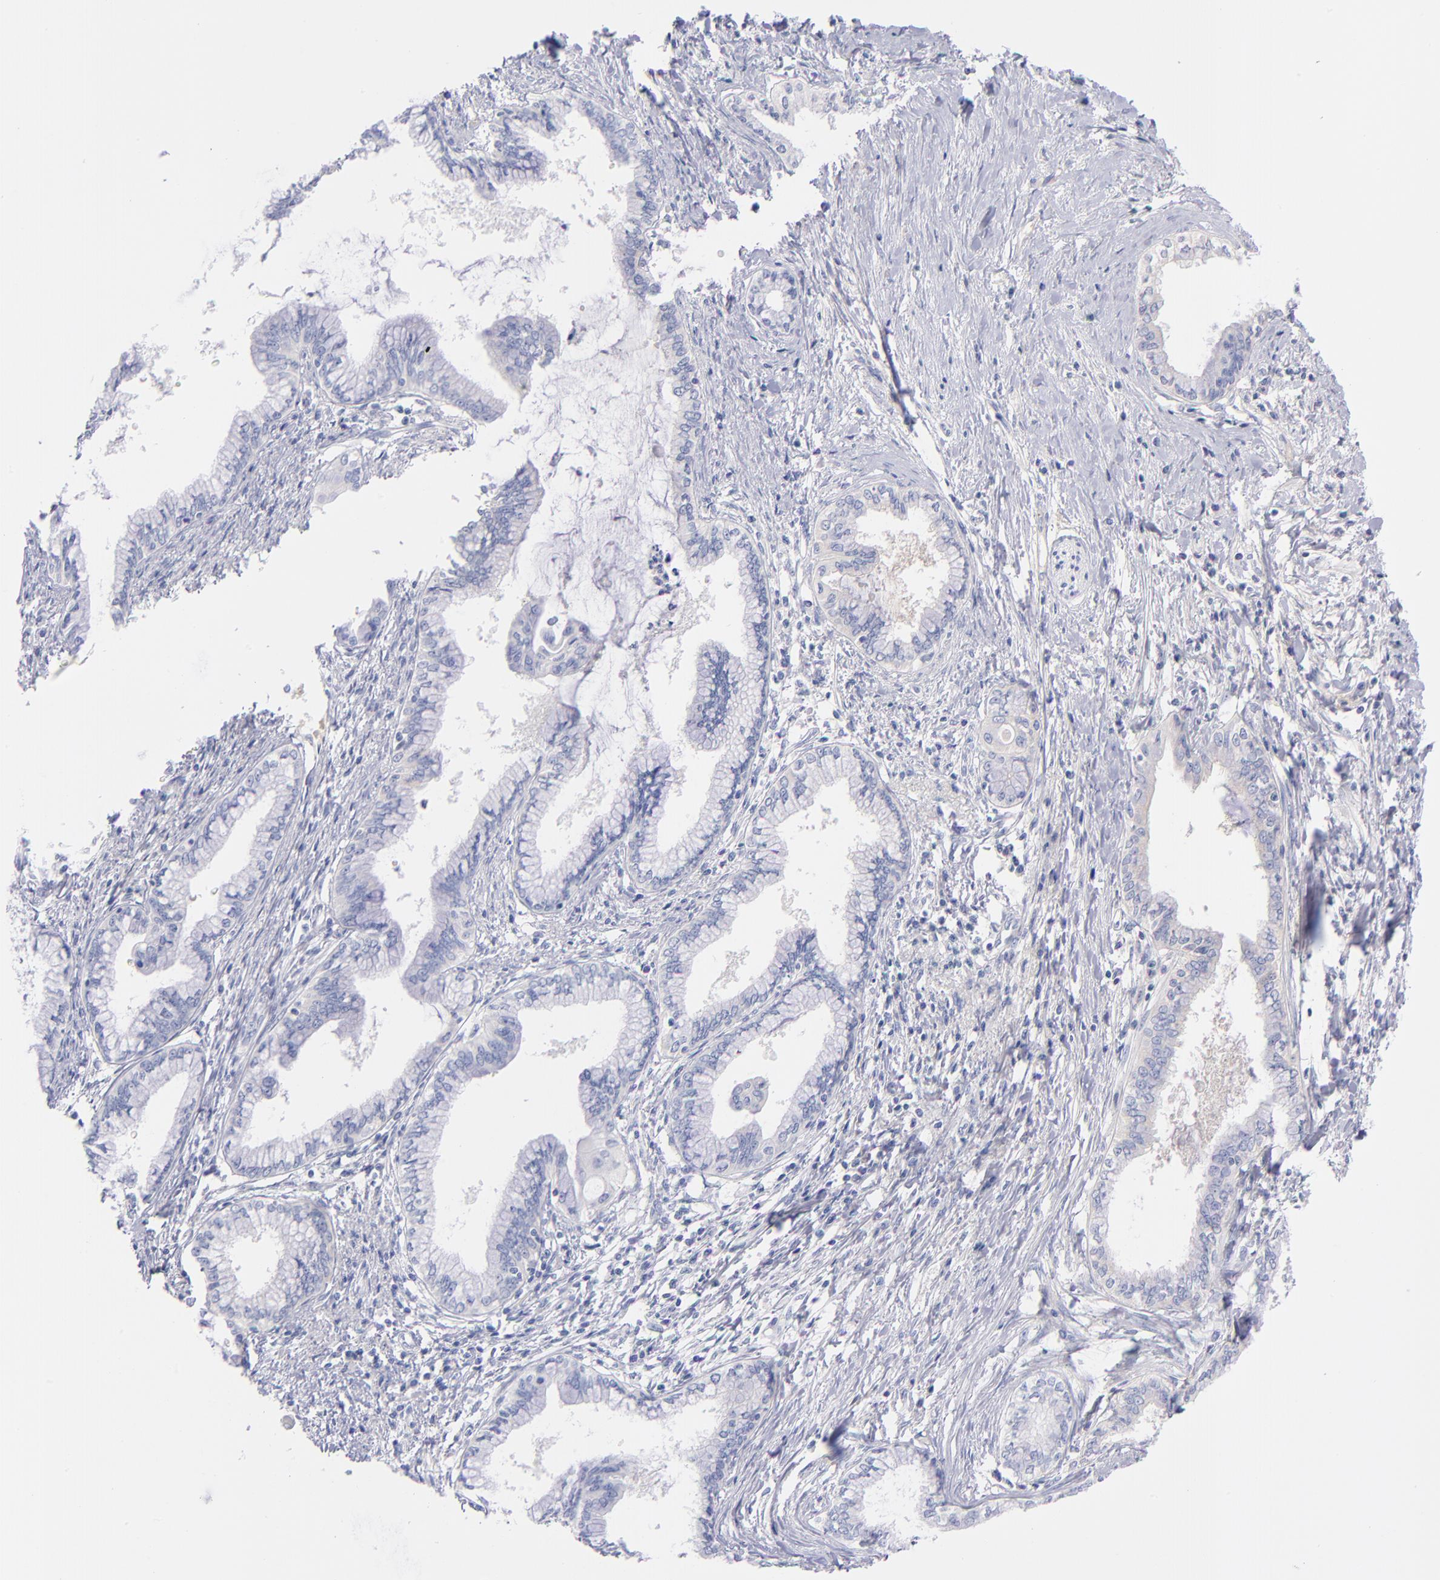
{"staining": {"intensity": "negative", "quantity": "none", "location": "none"}, "tissue": "pancreatic cancer", "cell_type": "Tumor cells", "image_type": "cancer", "snomed": [{"axis": "morphology", "description": "Adenocarcinoma, NOS"}, {"axis": "topography", "description": "Pancreas"}], "caption": "This micrograph is of pancreatic cancer stained with immunohistochemistry to label a protein in brown with the nuclei are counter-stained blue. There is no positivity in tumor cells.", "gene": "HP", "patient": {"sex": "female", "age": 64}}